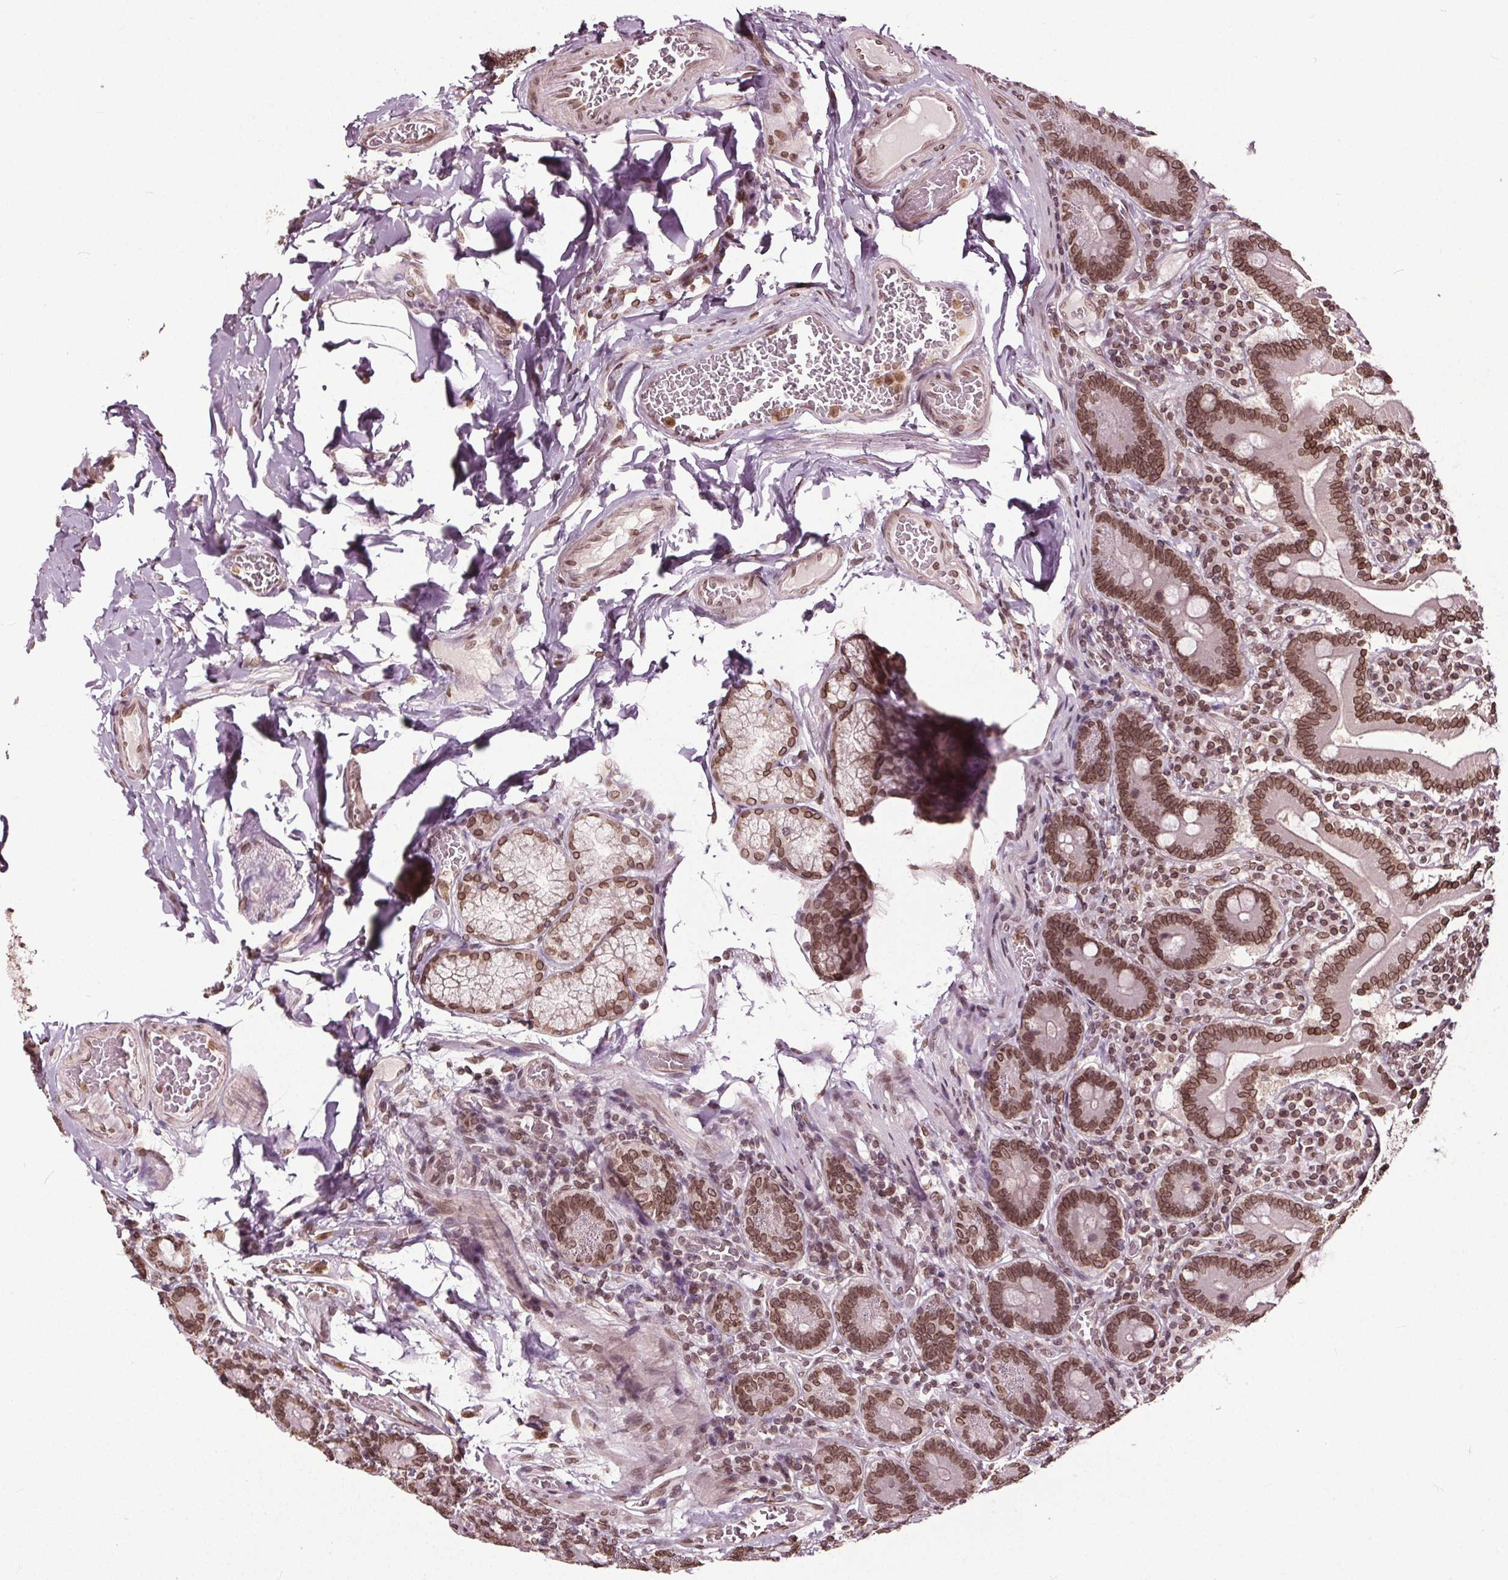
{"staining": {"intensity": "moderate", "quantity": ">75%", "location": "cytoplasmic/membranous,nuclear"}, "tissue": "duodenum", "cell_type": "Glandular cells", "image_type": "normal", "snomed": [{"axis": "morphology", "description": "Normal tissue, NOS"}, {"axis": "topography", "description": "Duodenum"}], "caption": "Protein expression analysis of normal duodenum shows moderate cytoplasmic/membranous,nuclear staining in approximately >75% of glandular cells.", "gene": "TTC39C", "patient": {"sex": "female", "age": 62}}